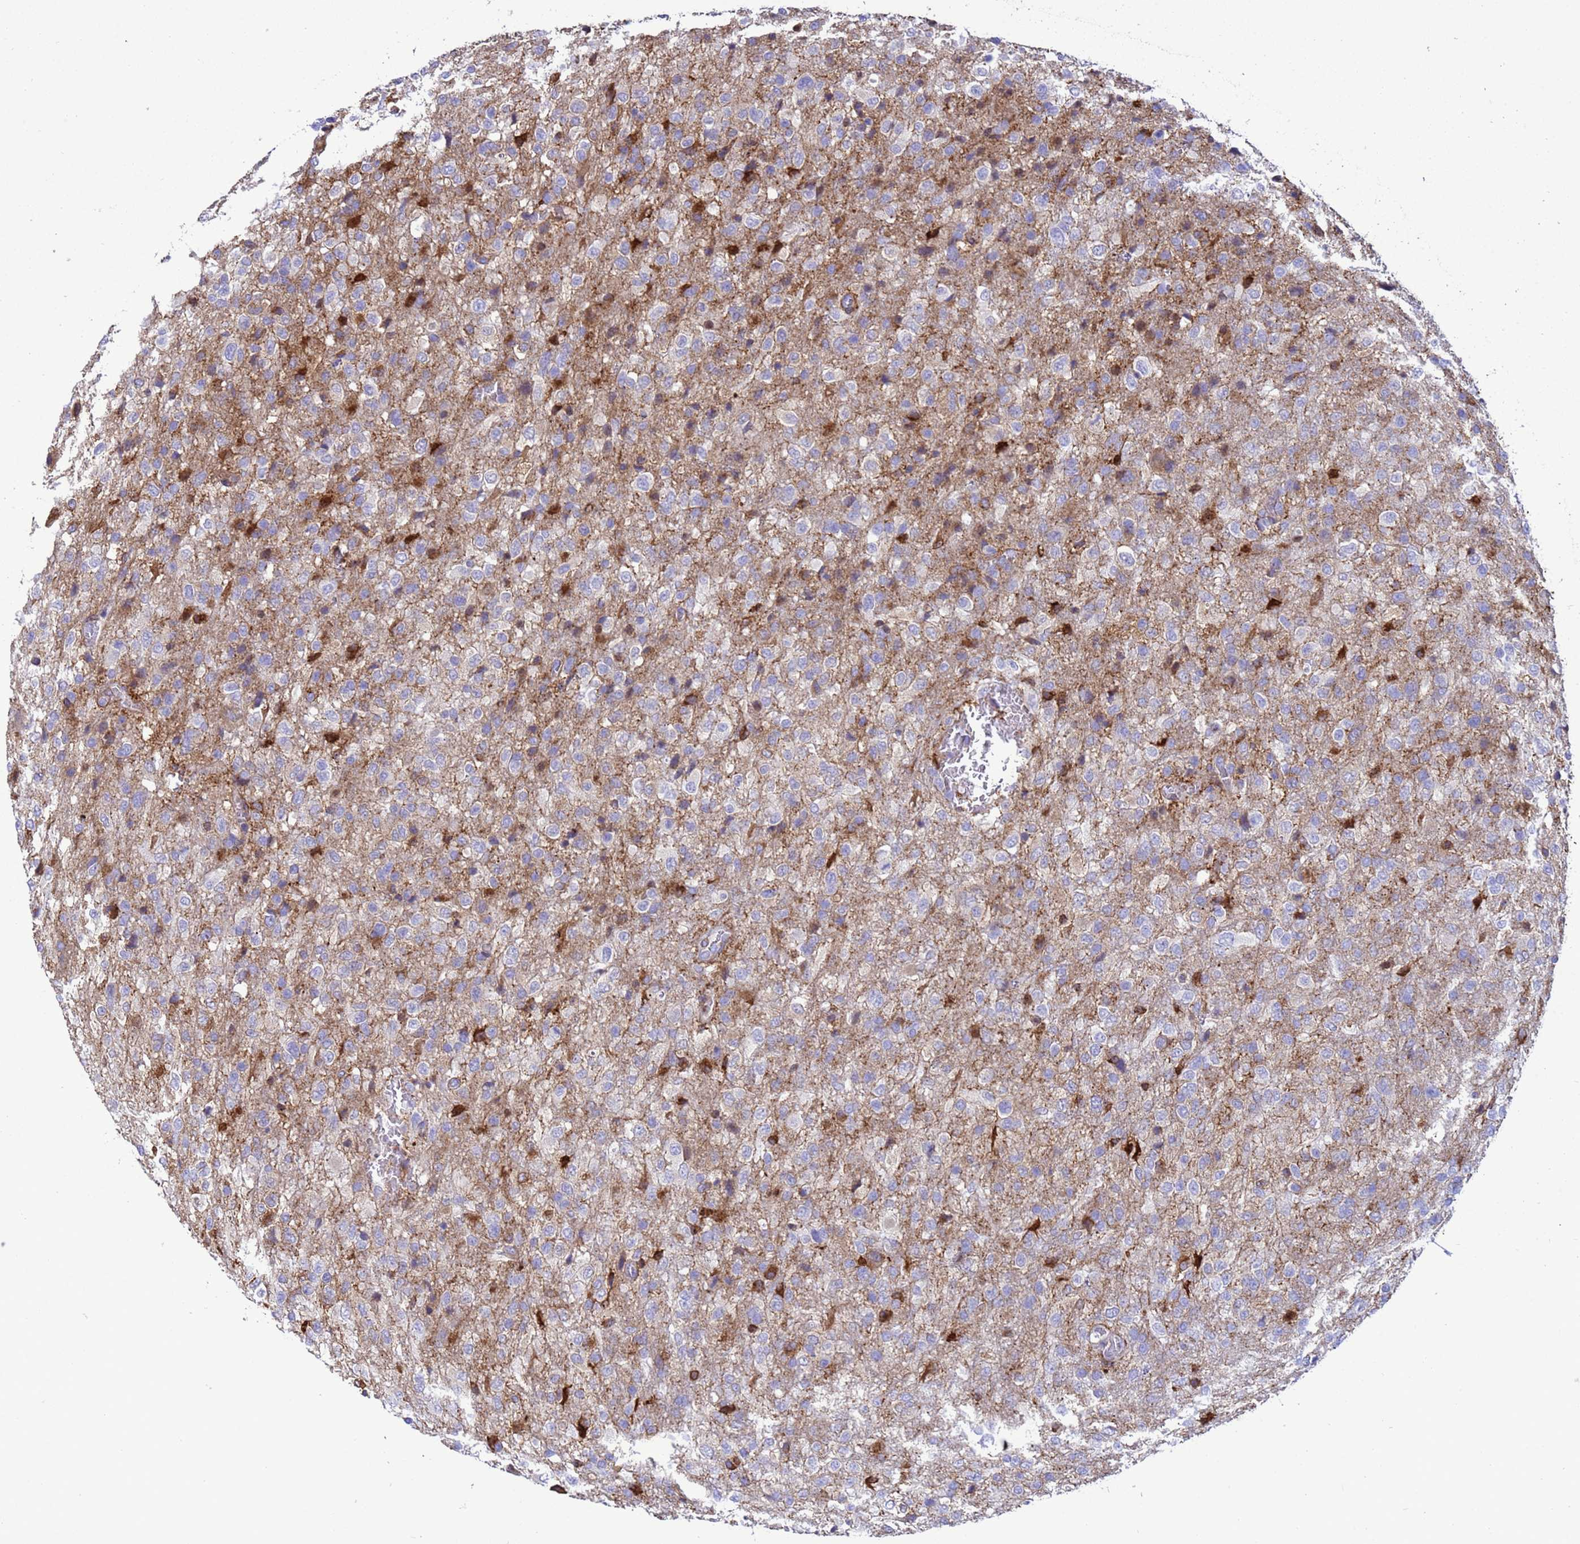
{"staining": {"intensity": "negative", "quantity": "none", "location": "none"}, "tissue": "glioma", "cell_type": "Tumor cells", "image_type": "cancer", "snomed": [{"axis": "morphology", "description": "Glioma, malignant, High grade"}, {"axis": "topography", "description": "Brain"}], "caption": "Tumor cells show no significant positivity in malignant glioma (high-grade).", "gene": "EZR", "patient": {"sex": "female", "age": 74}}